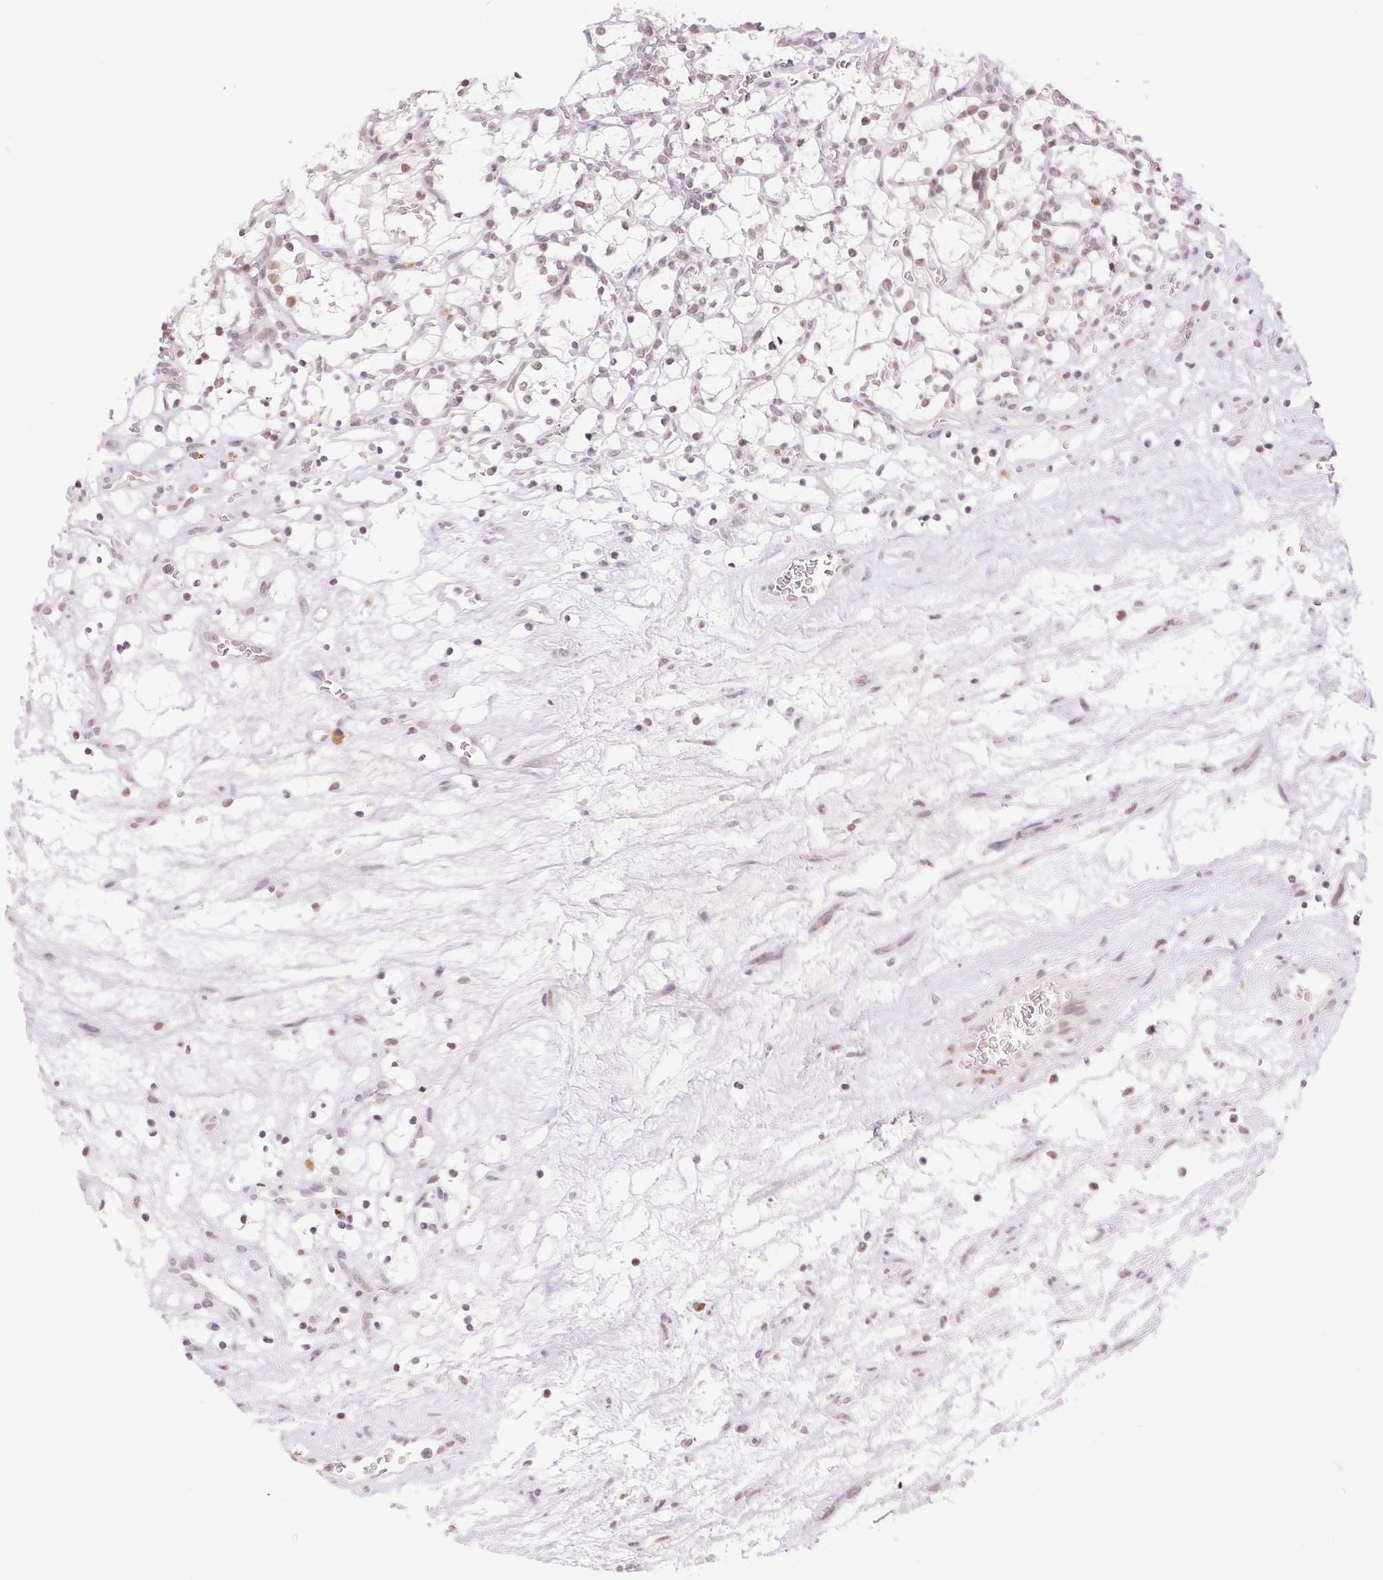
{"staining": {"intensity": "weak", "quantity": "<25%", "location": "nuclear"}, "tissue": "renal cancer", "cell_type": "Tumor cells", "image_type": "cancer", "snomed": [{"axis": "morphology", "description": "Adenocarcinoma, NOS"}, {"axis": "topography", "description": "Kidney"}], "caption": "A histopathology image of renal adenocarcinoma stained for a protein demonstrates no brown staining in tumor cells.", "gene": "DEK", "patient": {"sex": "female", "age": 69}}